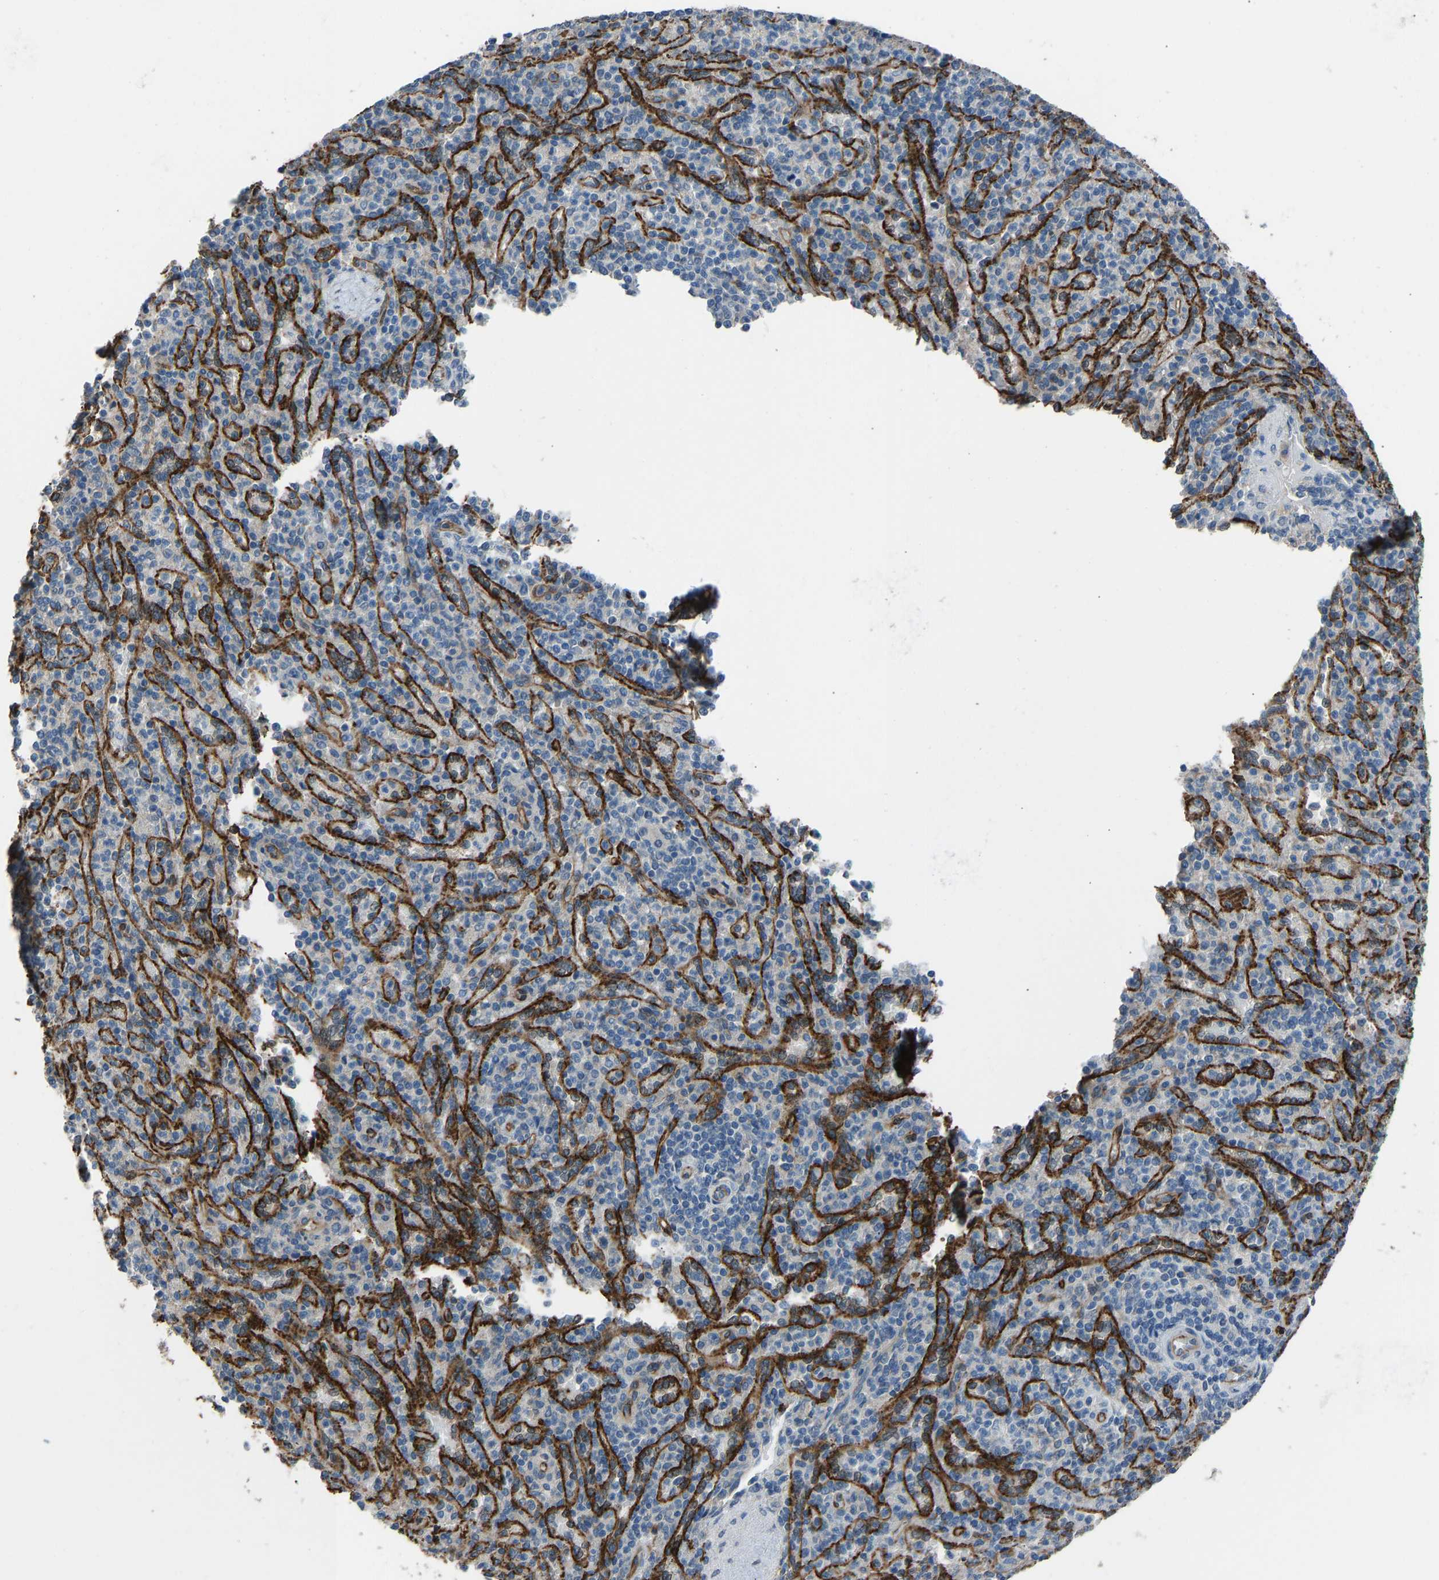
{"staining": {"intensity": "weak", "quantity": "25%-75%", "location": "cytoplasmic/membranous"}, "tissue": "spleen", "cell_type": "Cells in red pulp", "image_type": "normal", "snomed": [{"axis": "morphology", "description": "Normal tissue, NOS"}, {"axis": "topography", "description": "Spleen"}], "caption": "Immunohistochemistry of normal spleen exhibits low levels of weak cytoplasmic/membranous expression in about 25%-75% of cells in red pulp.", "gene": "SLC43A1", "patient": {"sex": "male", "age": 36}}